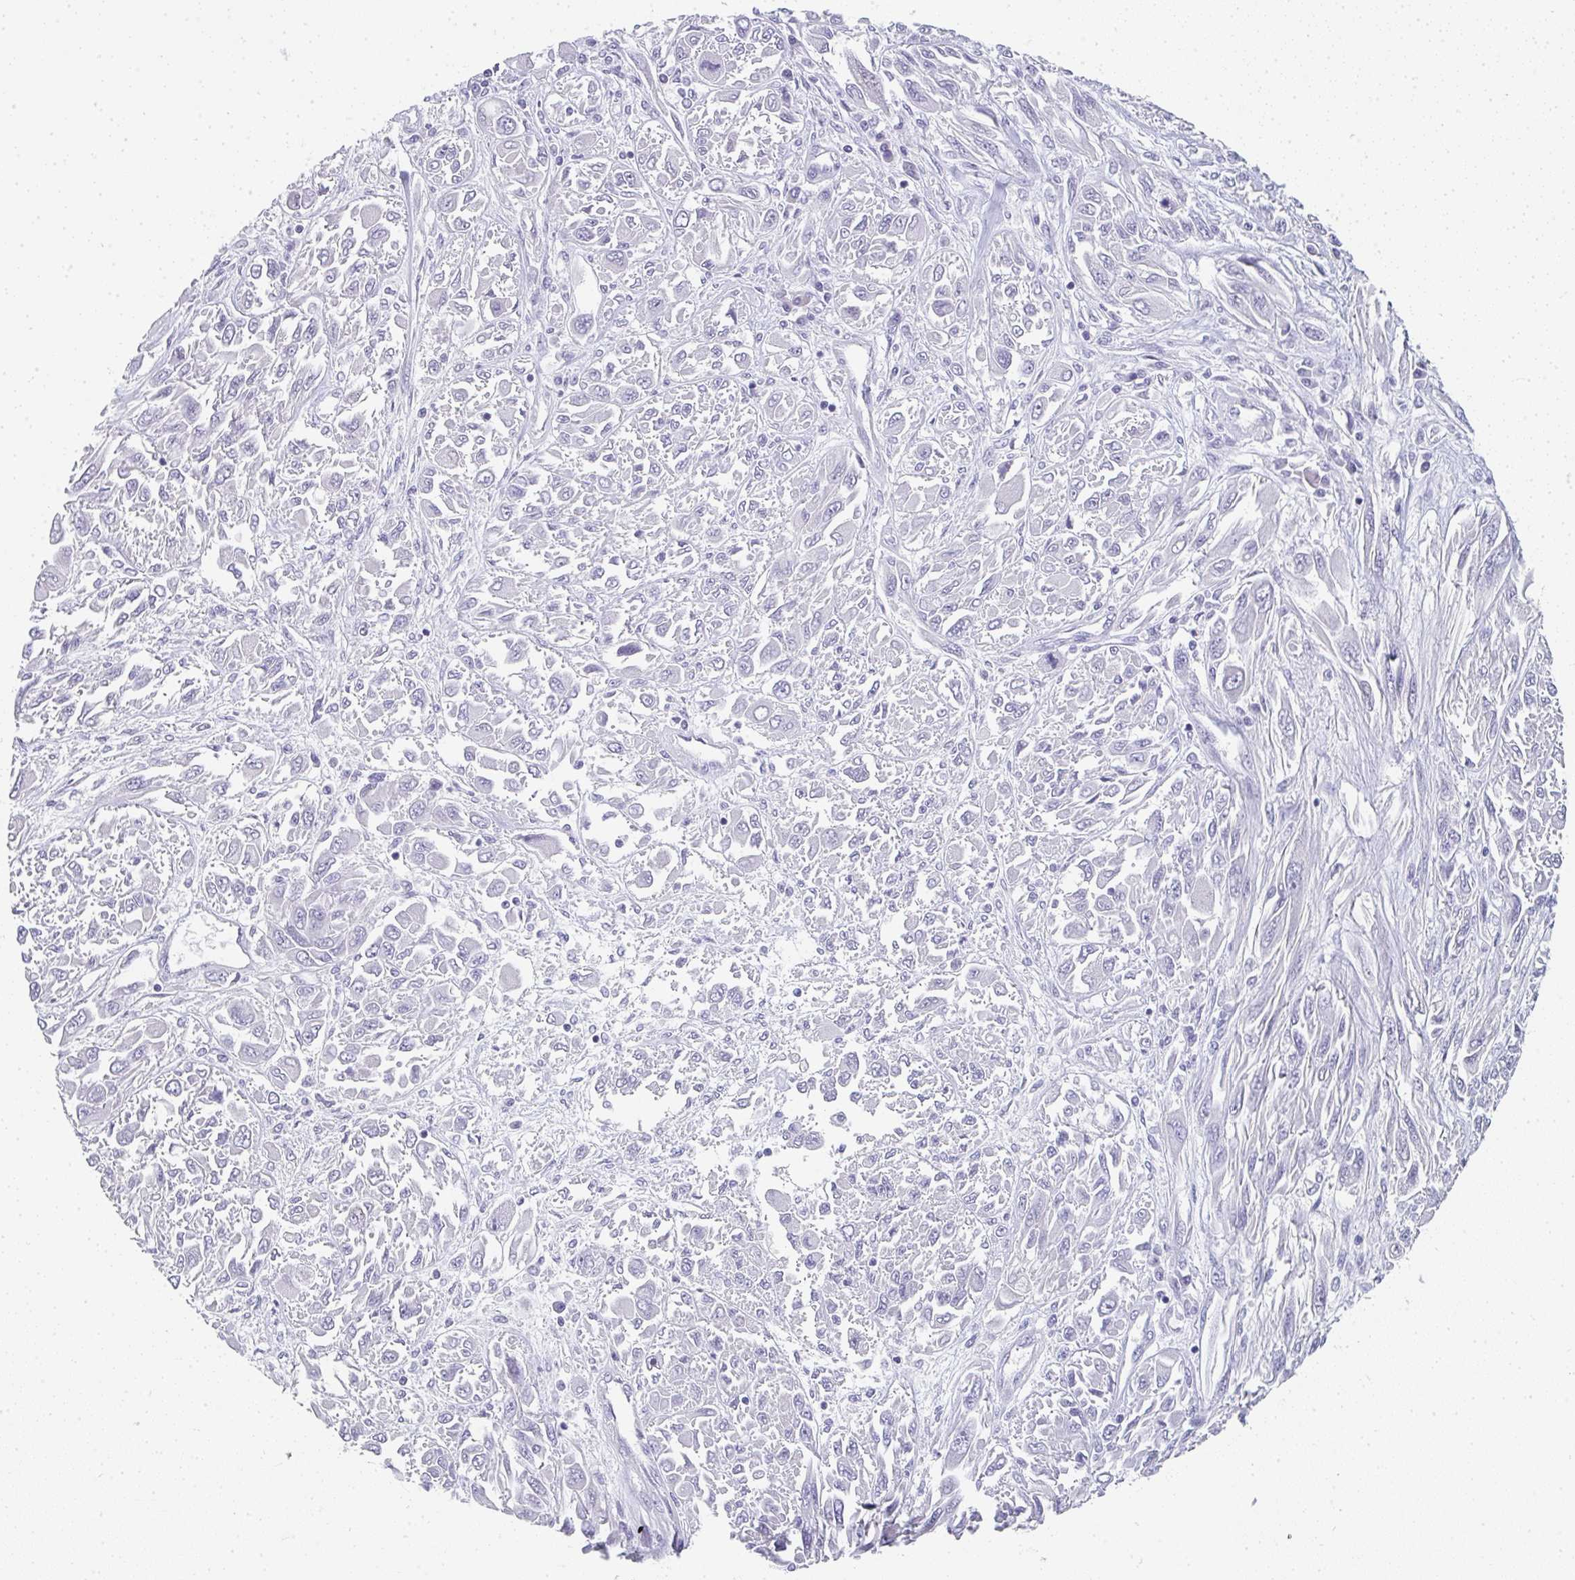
{"staining": {"intensity": "negative", "quantity": "none", "location": "none"}, "tissue": "melanoma", "cell_type": "Tumor cells", "image_type": "cancer", "snomed": [{"axis": "morphology", "description": "Malignant melanoma, NOS"}, {"axis": "topography", "description": "Skin"}], "caption": "Immunohistochemical staining of human melanoma demonstrates no significant expression in tumor cells.", "gene": "NEU2", "patient": {"sex": "female", "age": 91}}